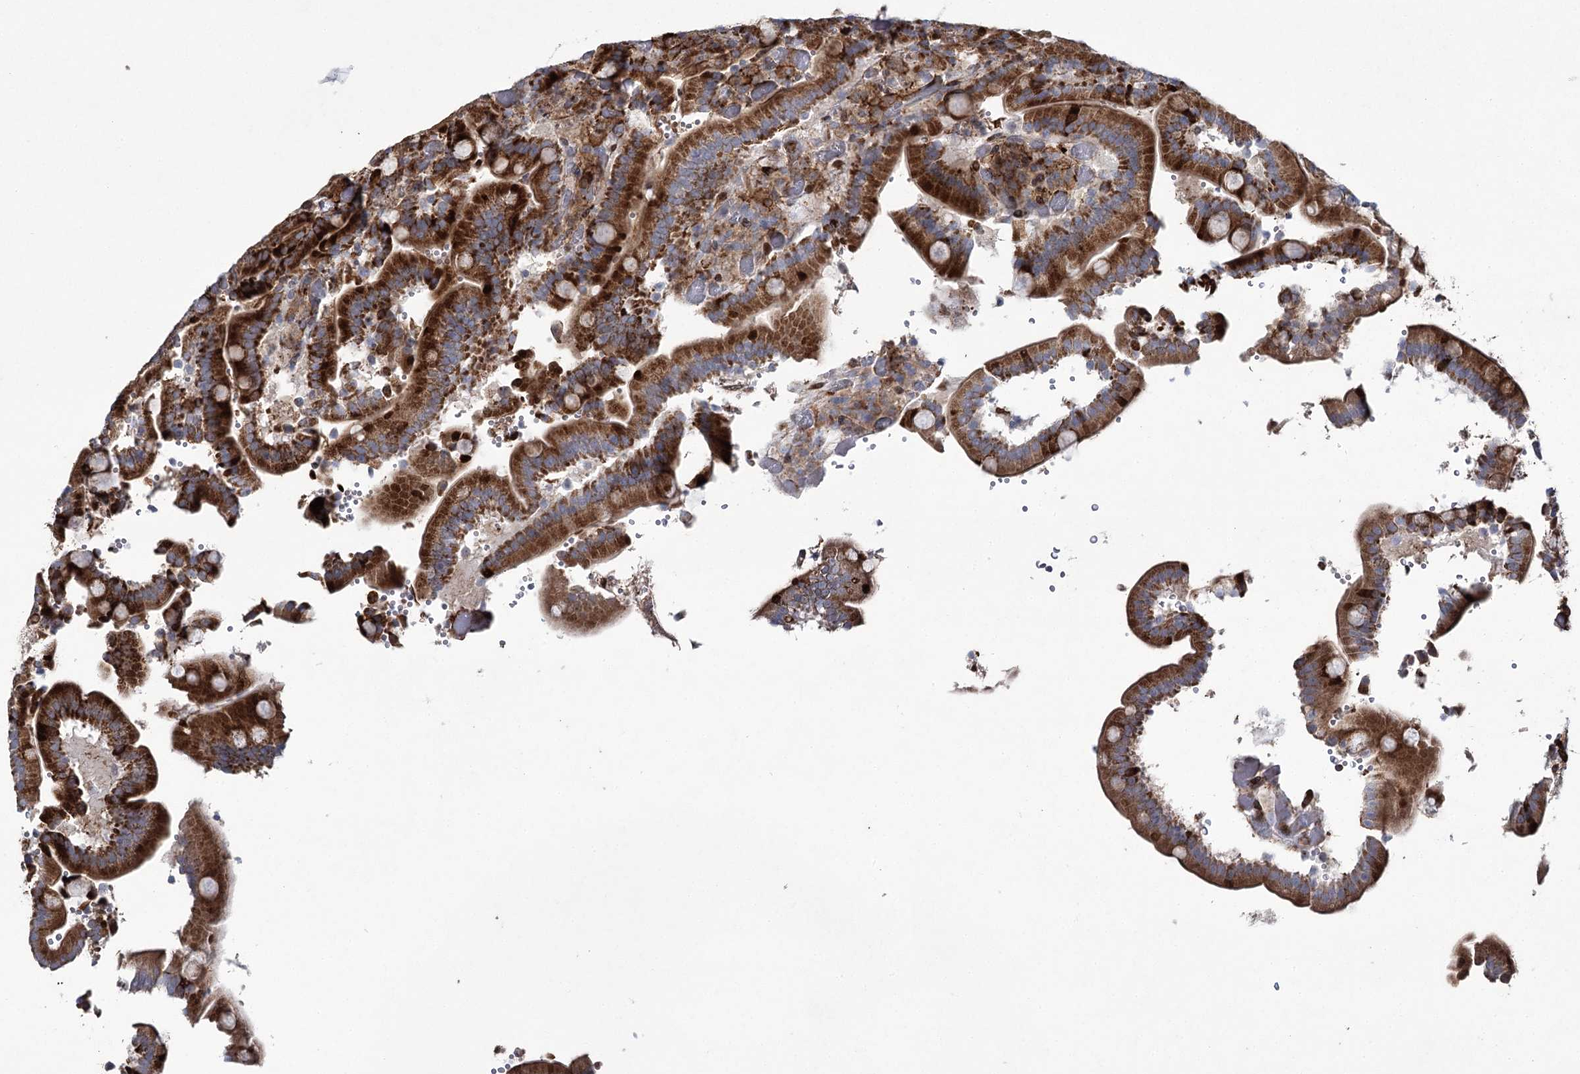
{"staining": {"intensity": "strong", "quantity": ">75%", "location": "cytoplasmic/membranous"}, "tissue": "duodenum", "cell_type": "Glandular cells", "image_type": "normal", "snomed": [{"axis": "morphology", "description": "Normal tissue, NOS"}, {"axis": "topography", "description": "Duodenum"}], "caption": "Strong cytoplasmic/membranous protein positivity is identified in approximately >75% of glandular cells in duodenum.", "gene": "DCUN1D4", "patient": {"sex": "female", "age": 62}}